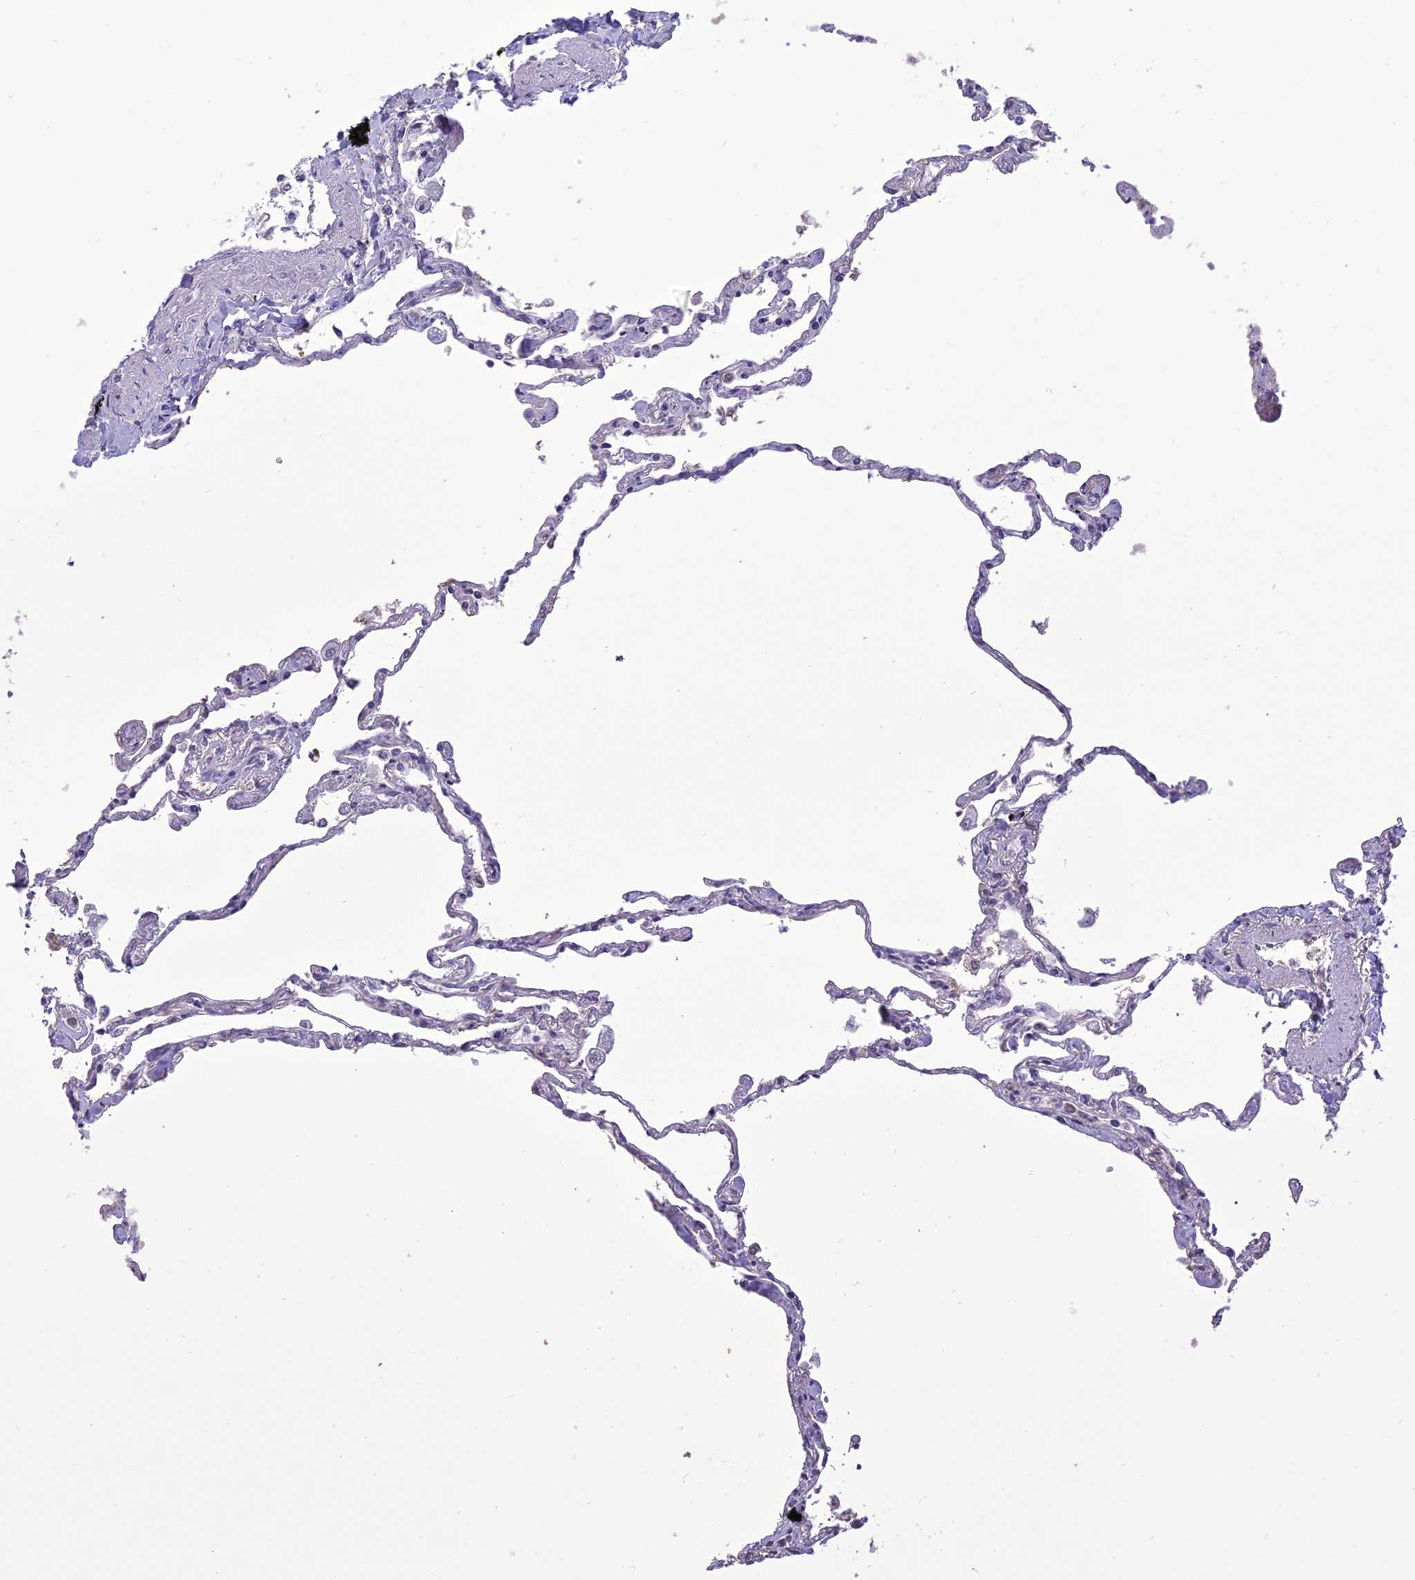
{"staining": {"intensity": "moderate", "quantity": "<25%", "location": "cytoplasmic/membranous"}, "tissue": "lung", "cell_type": "Alveolar cells", "image_type": "normal", "snomed": [{"axis": "morphology", "description": "Normal tissue, NOS"}, {"axis": "topography", "description": "Lung"}], "caption": "Immunohistochemical staining of normal lung shows <25% levels of moderate cytoplasmic/membranous protein expression in about <25% of alveolar cells. The staining is performed using DAB brown chromogen to label protein expression. The nuclei are counter-stained blue using hematoxylin.", "gene": "TIGD7", "patient": {"sex": "female", "age": 67}}